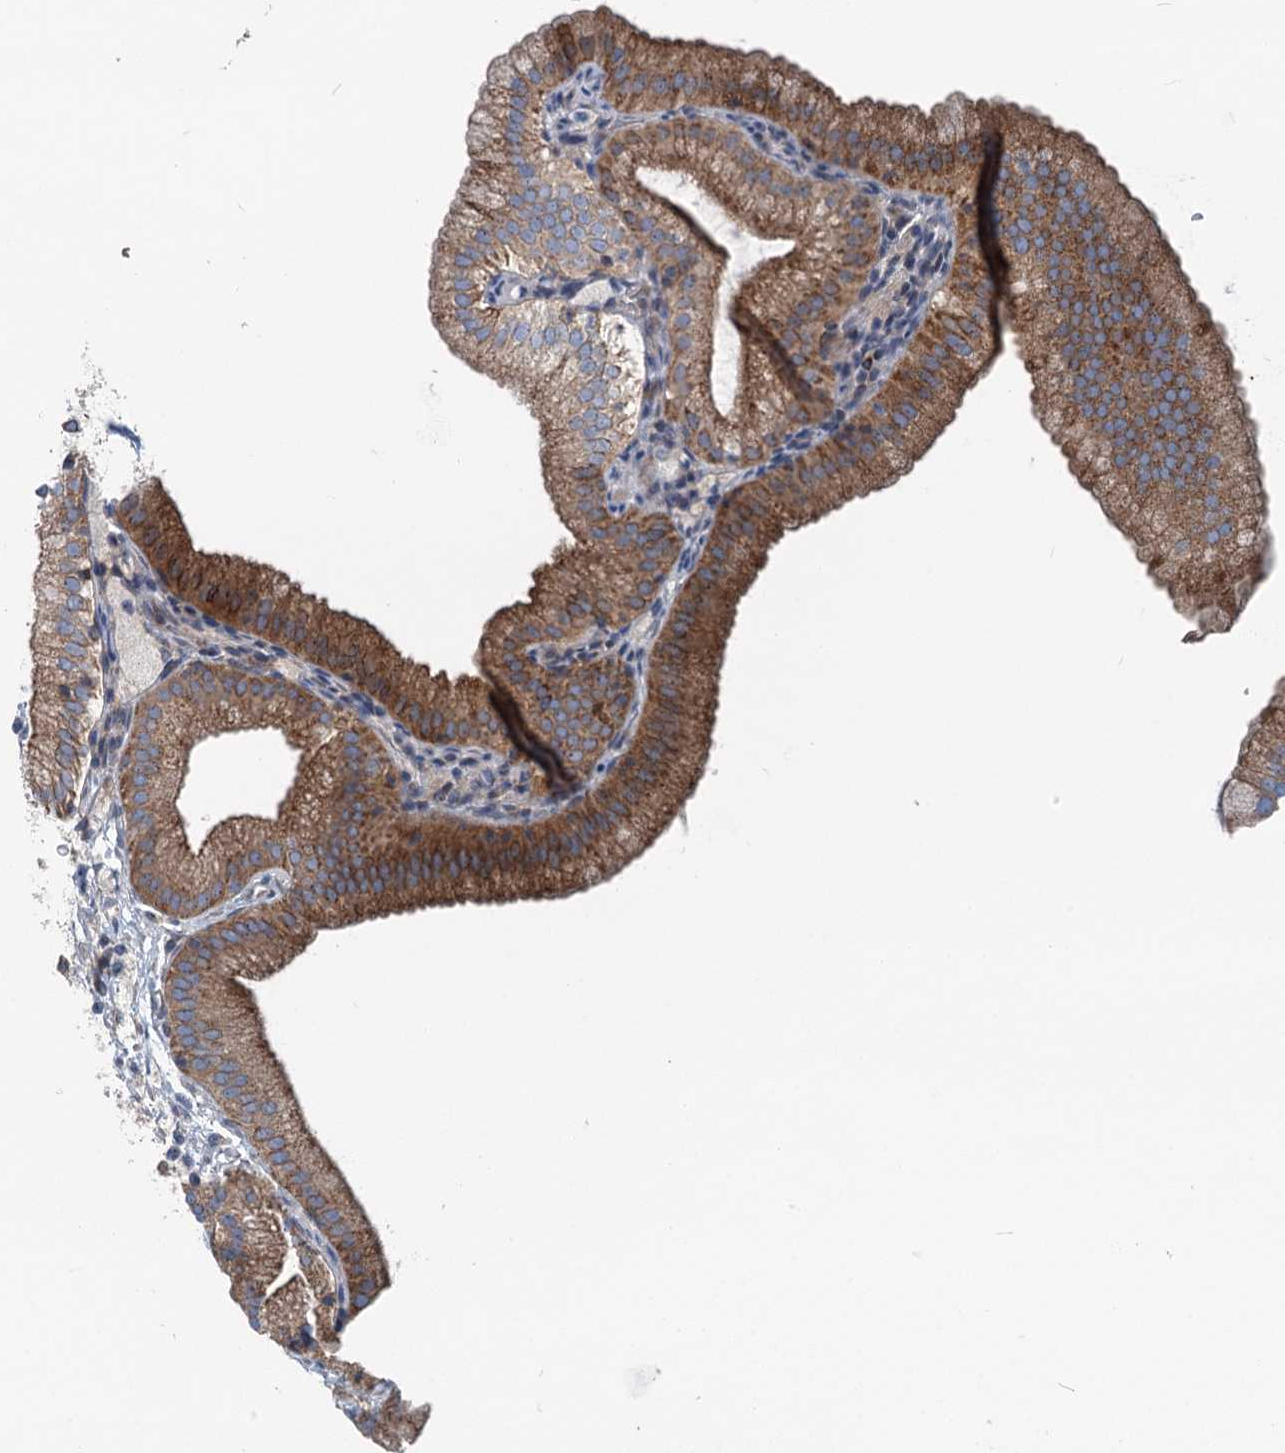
{"staining": {"intensity": "moderate", "quantity": ">75%", "location": "cytoplasmic/membranous"}, "tissue": "gallbladder", "cell_type": "Glandular cells", "image_type": "normal", "snomed": [{"axis": "morphology", "description": "Normal tissue, NOS"}, {"axis": "topography", "description": "Gallbladder"}], "caption": "Immunohistochemical staining of normal gallbladder exhibits medium levels of moderate cytoplasmic/membranous positivity in about >75% of glandular cells.", "gene": "MARK2", "patient": {"sex": "male", "age": 55}}